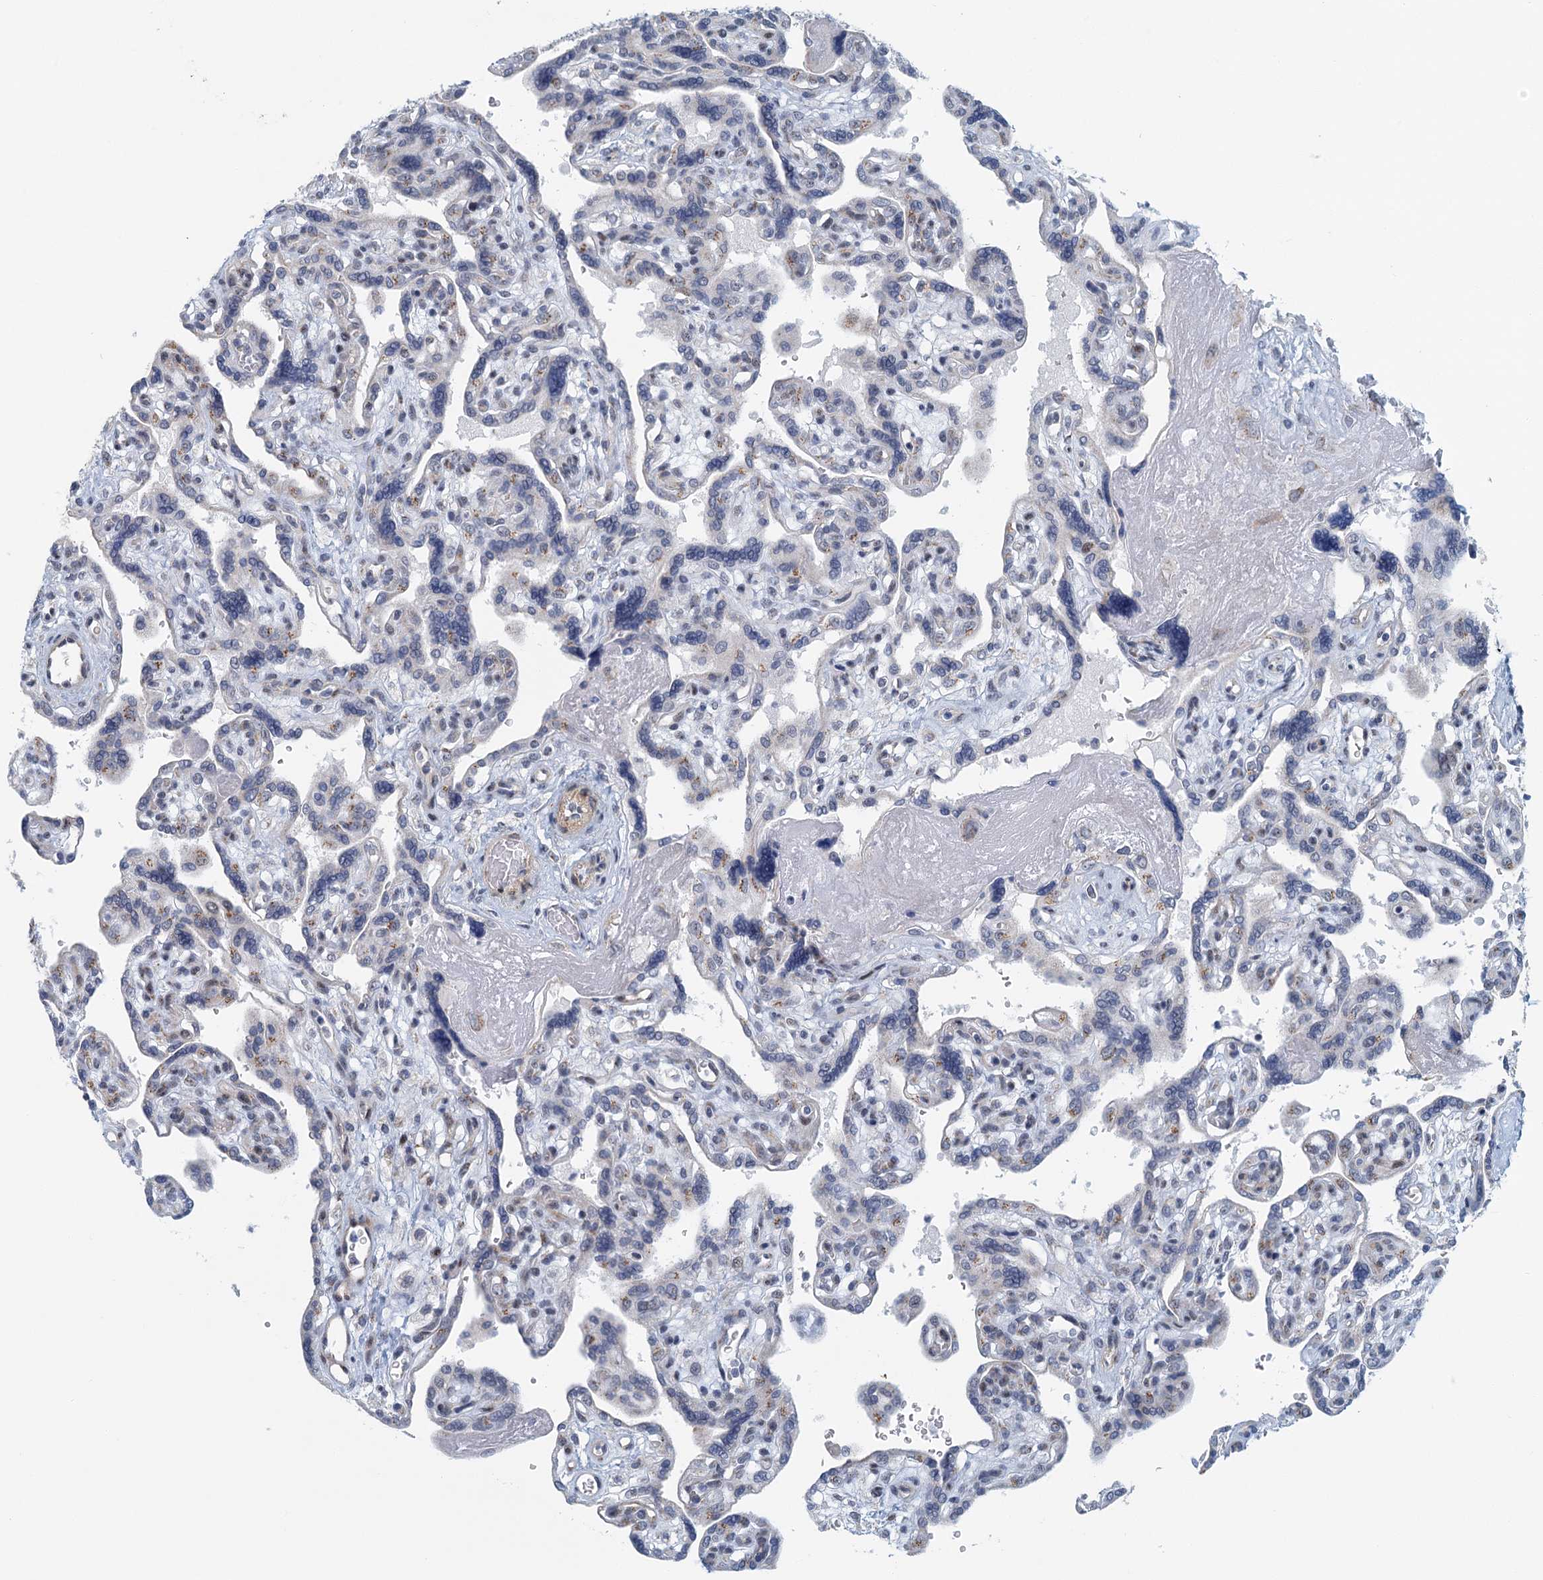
{"staining": {"intensity": "negative", "quantity": "none", "location": "none"}, "tissue": "placenta", "cell_type": "Trophoblastic cells", "image_type": "normal", "snomed": [{"axis": "morphology", "description": "Normal tissue, NOS"}, {"axis": "topography", "description": "Placenta"}], "caption": "The immunohistochemistry photomicrograph has no significant positivity in trophoblastic cells of placenta.", "gene": "ZNF527", "patient": {"sex": "female", "age": 39}}